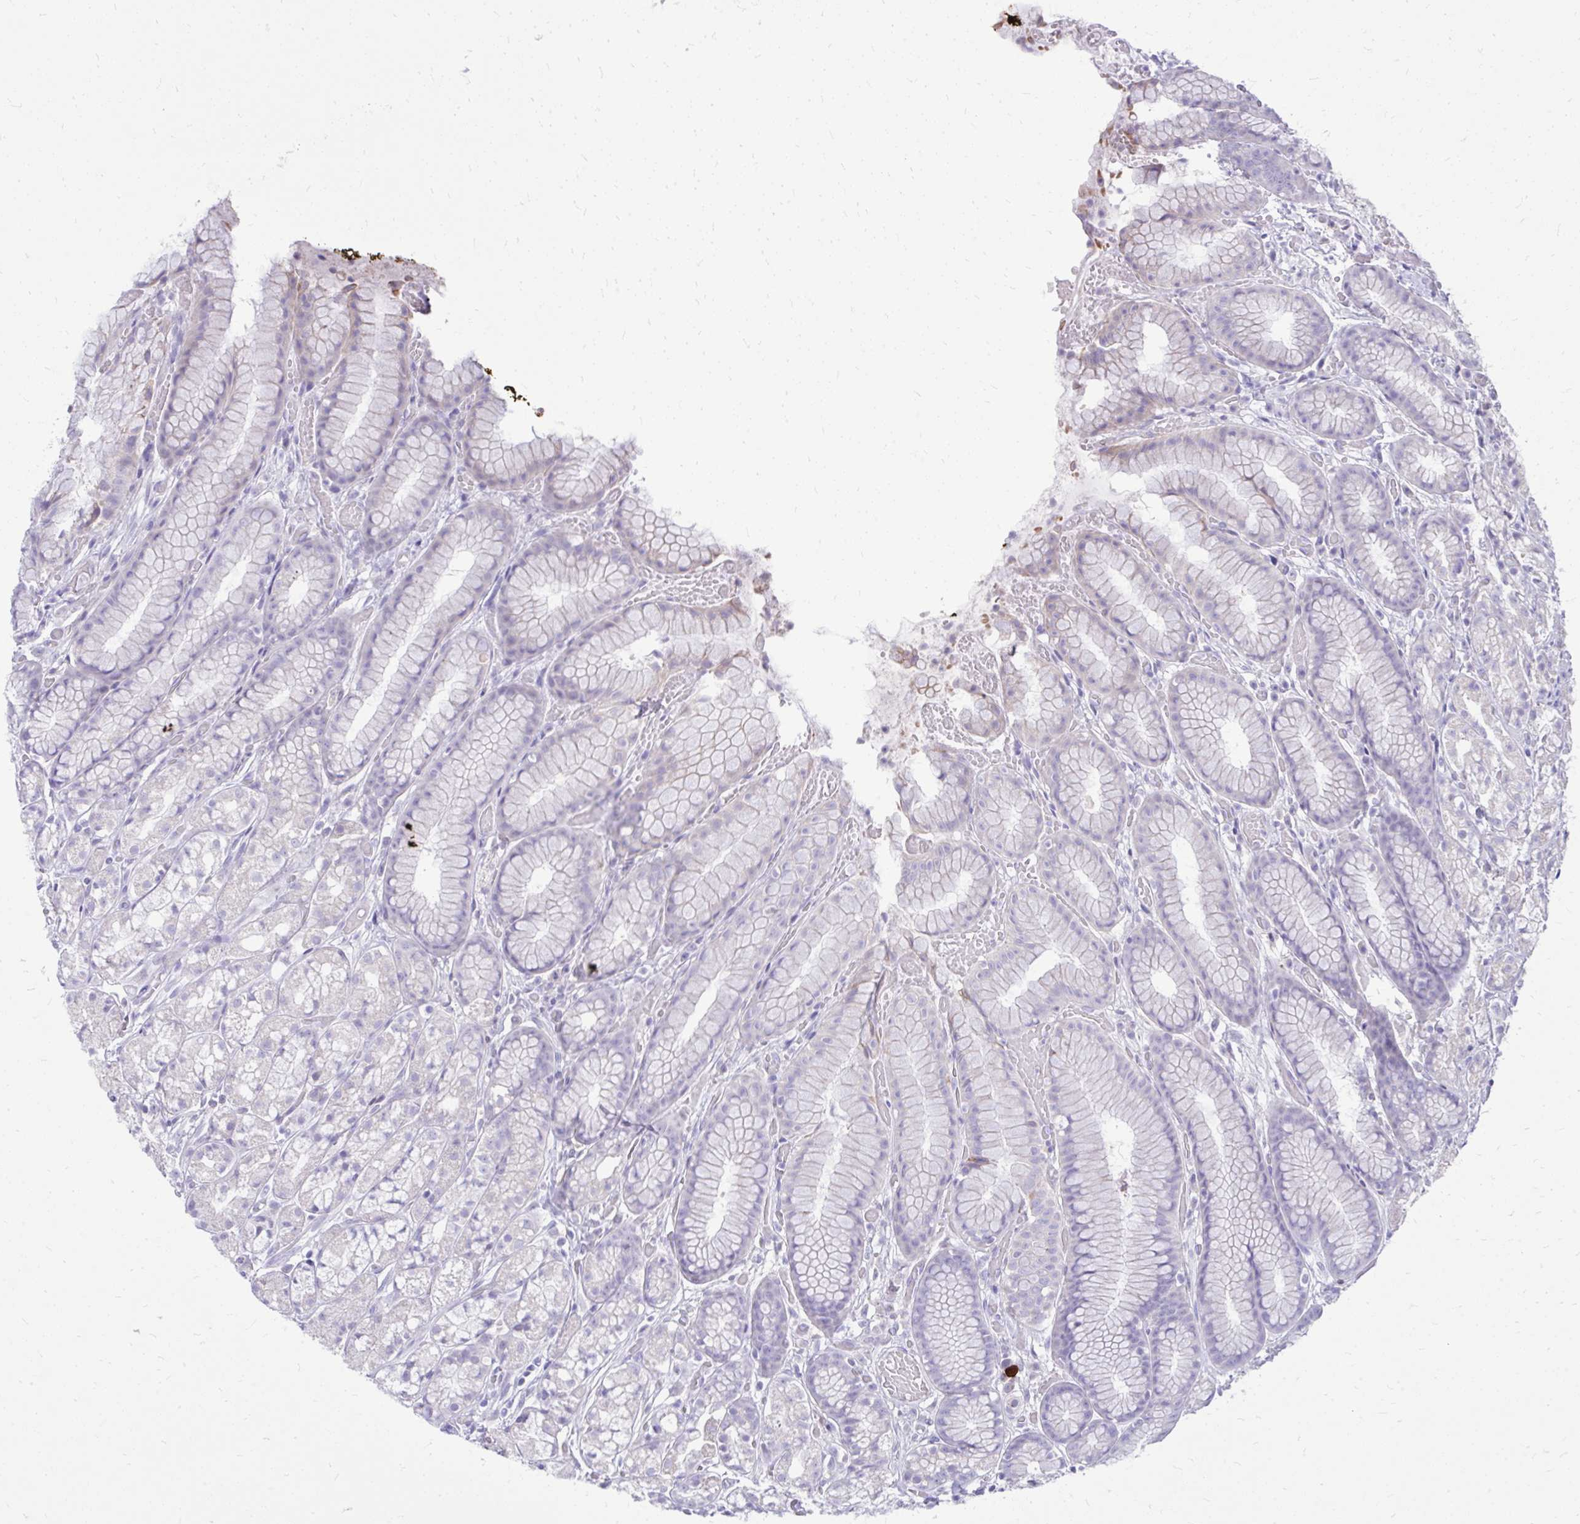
{"staining": {"intensity": "negative", "quantity": "none", "location": "none"}, "tissue": "stomach", "cell_type": "Glandular cells", "image_type": "normal", "snomed": [{"axis": "morphology", "description": "Normal tissue, NOS"}, {"axis": "topography", "description": "Smooth muscle"}, {"axis": "topography", "description": "Stomach"}], "caption": "Protein analysis of unremarkable stomach shows no significant staining in glandular cells.", "gene": "NNMT", "patient": {"sex": "male", "age": 70}}